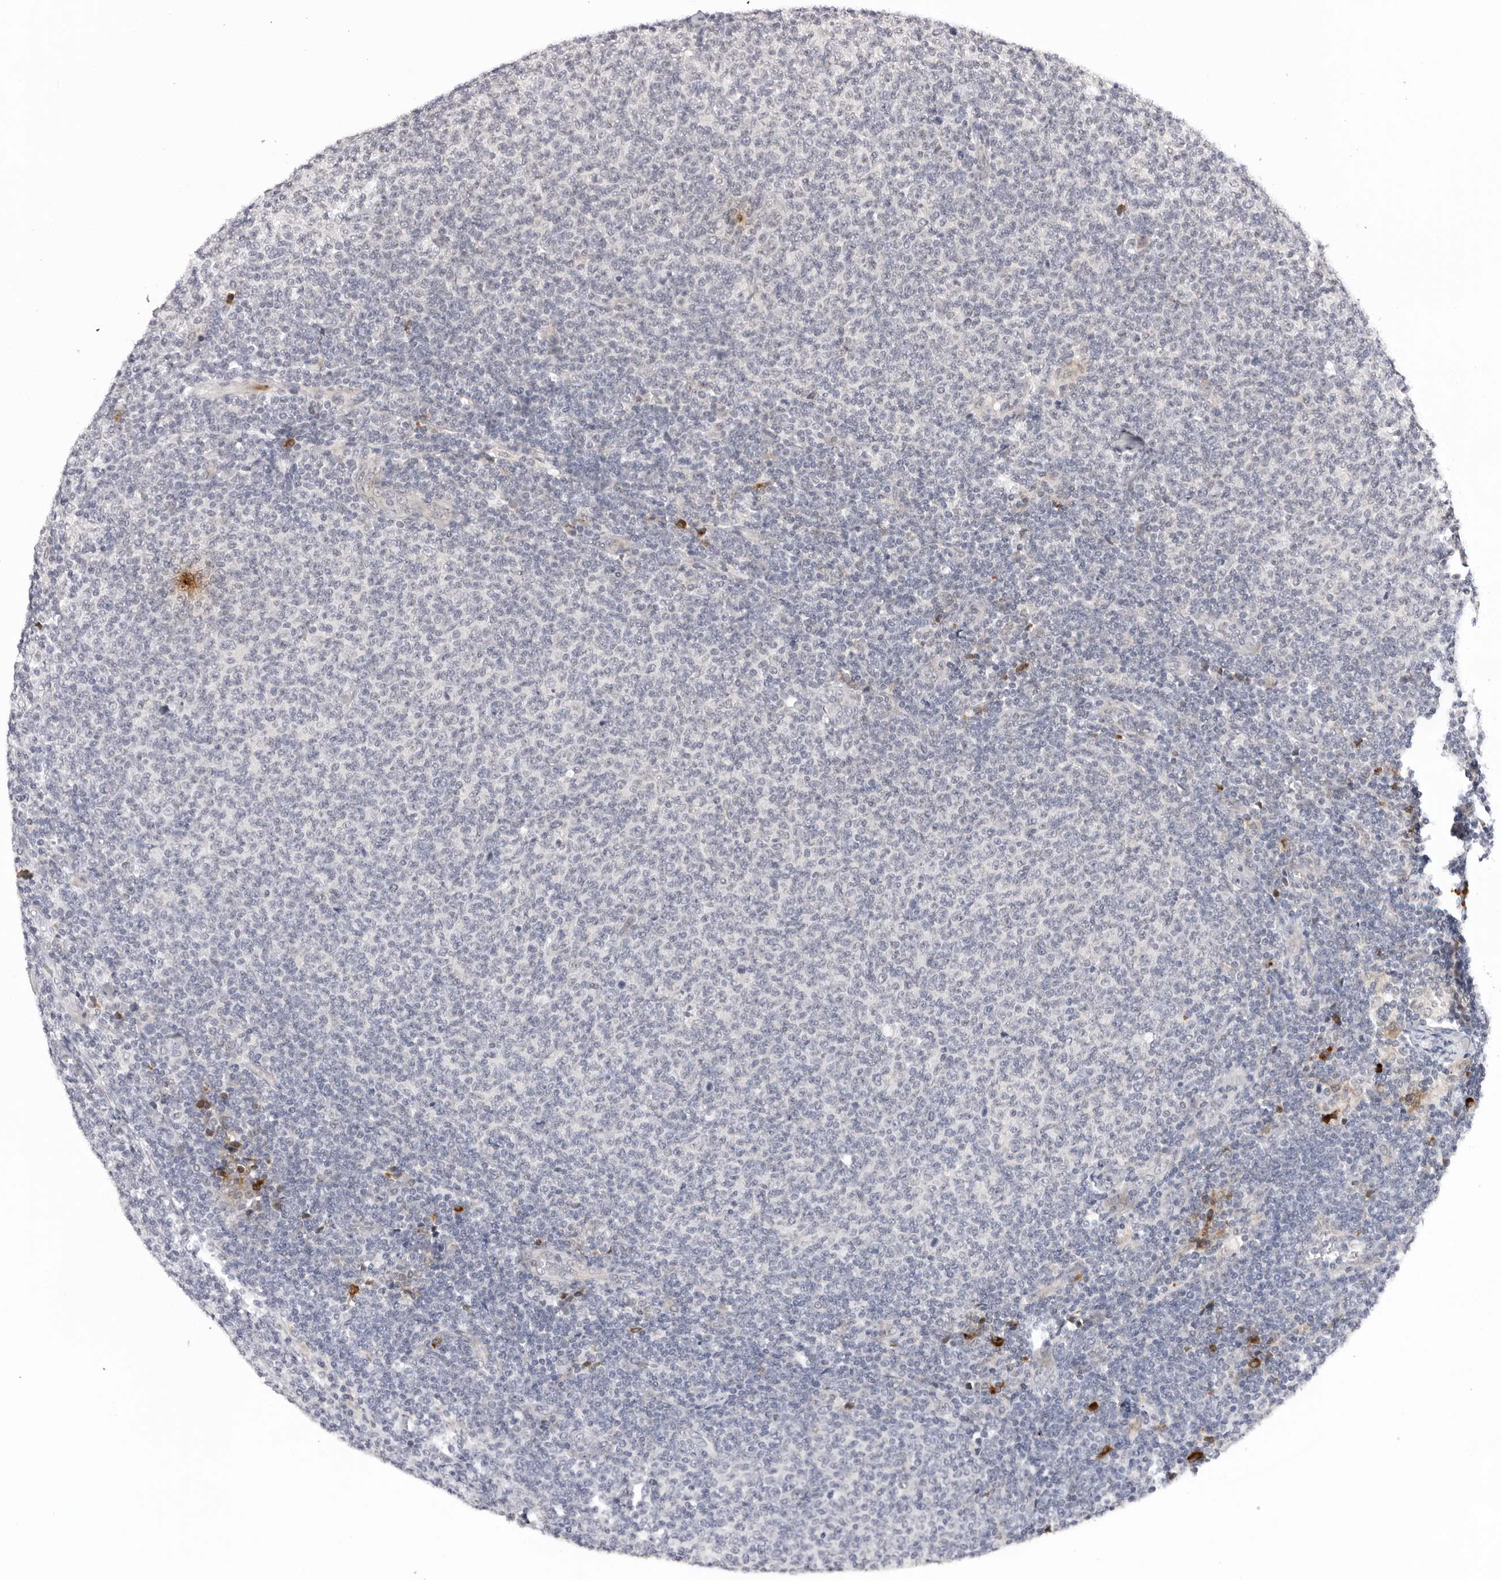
{"staining": {"intensity": "negative", "quantity": "none", "location": "none"}, "tissue": "lymphoma", "cell_type": "Tumor cells", "image_type": "cancer", "snomed": [{"axis": "morphology", "description": "Malignant lymphoma, non-Hodgkin's type, Low grade"}, {"axis": "topography", "description": "Lymph node"}], "caption": "There is no significant staining in tumor cells of lymphoma.", "gene": "IL17RA", "patient": {"sex": "male", "age": 66}}